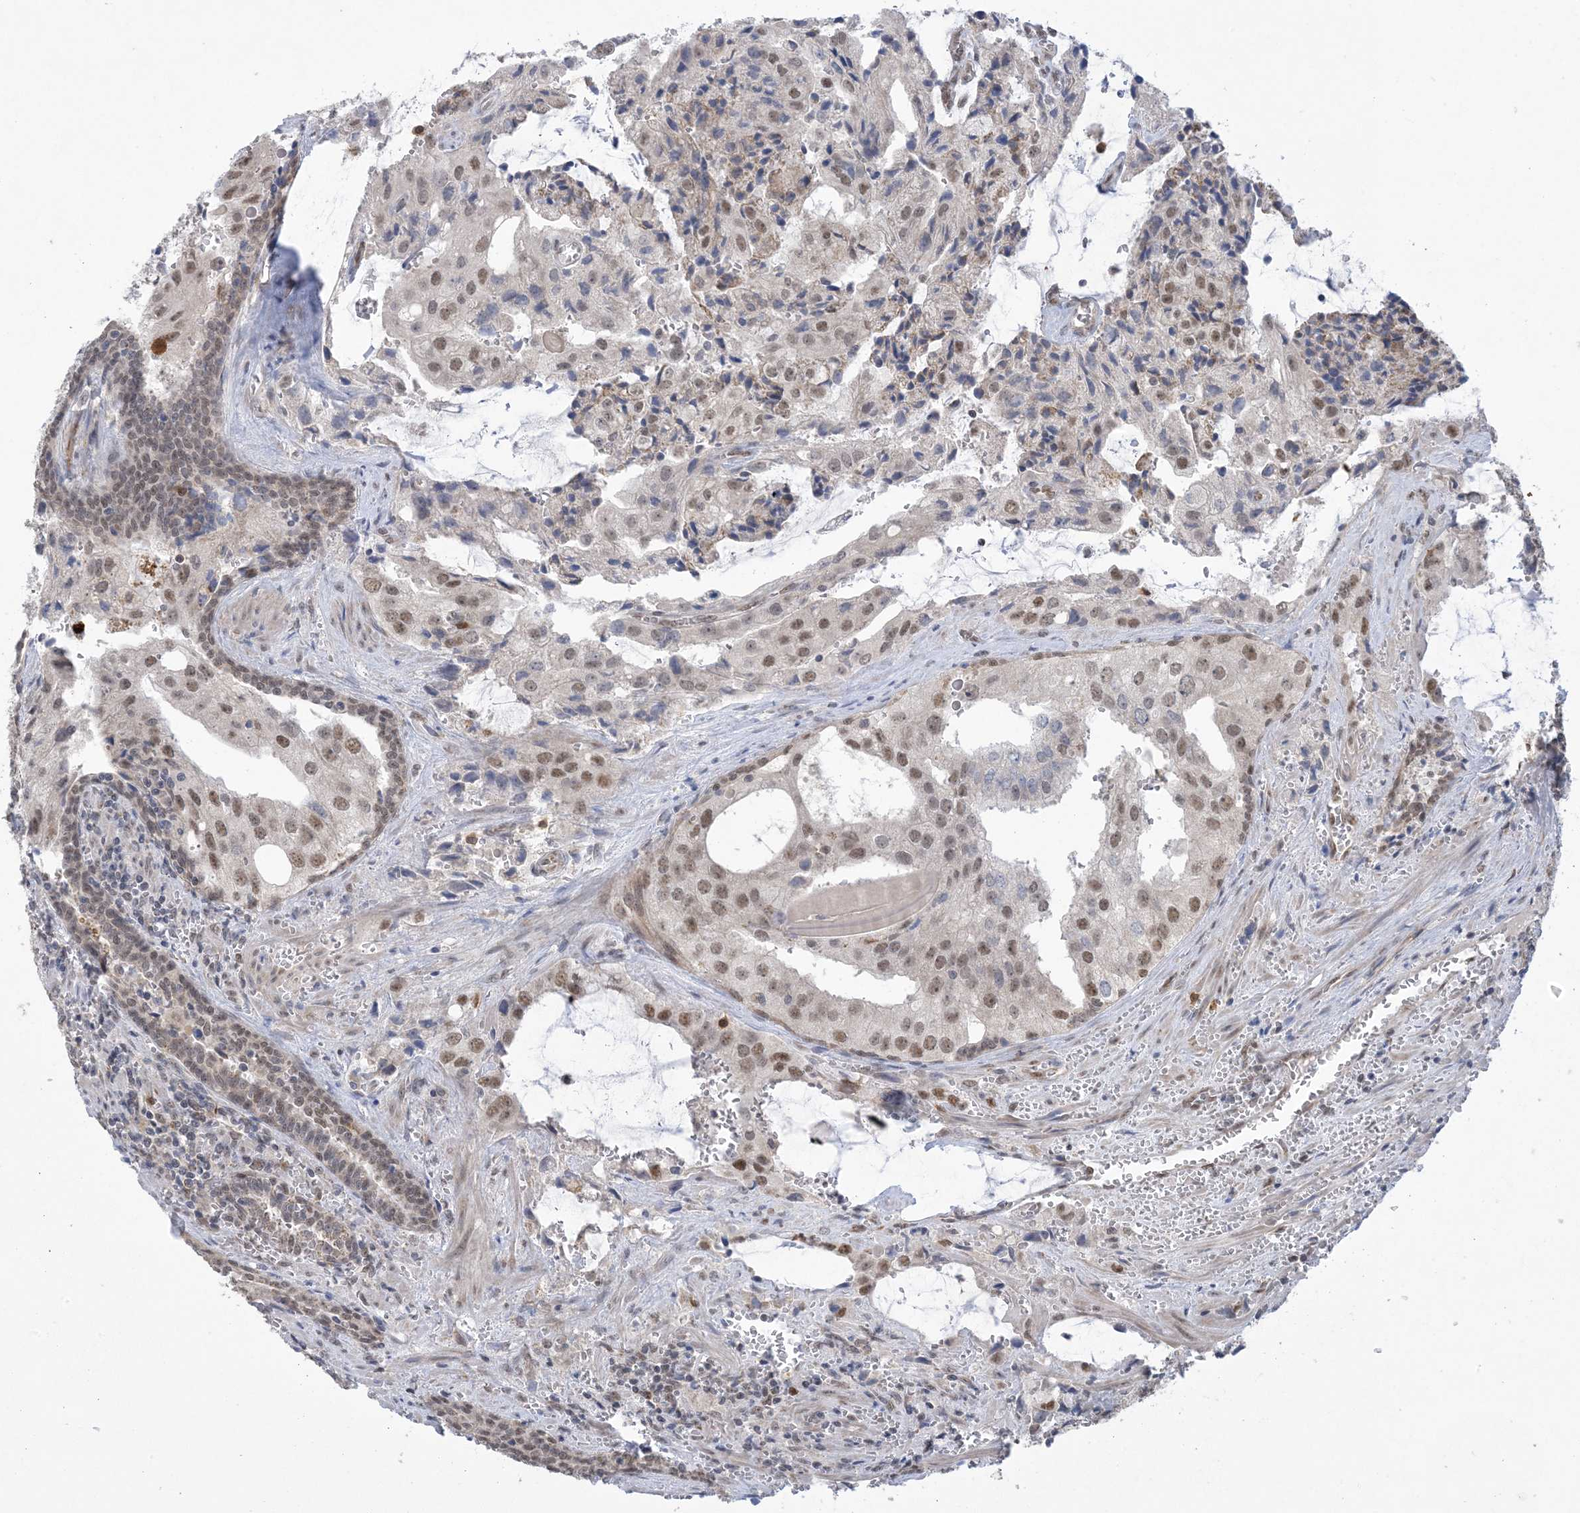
{"staining": {"intensity": "moderate", "quantity": ">75%", "location": "nuclear"}, "tissue": "prostate cancer", "cell_type": "Tumor cells", "image_type": "cancer", "snomed": [{"axis": "morphology", "description": "Adenocarcinoma, High grade"}, {"axis": "topography", "description": "Prostate"}], "caption": "An image of human adenocarcinoma (high-grade) (prostate) stained for a protein demonstrates moderate nuclear brown staining in tumor cells.", "gene": "TRMT10C", "patient": {"sex": "male", "age": 68}}